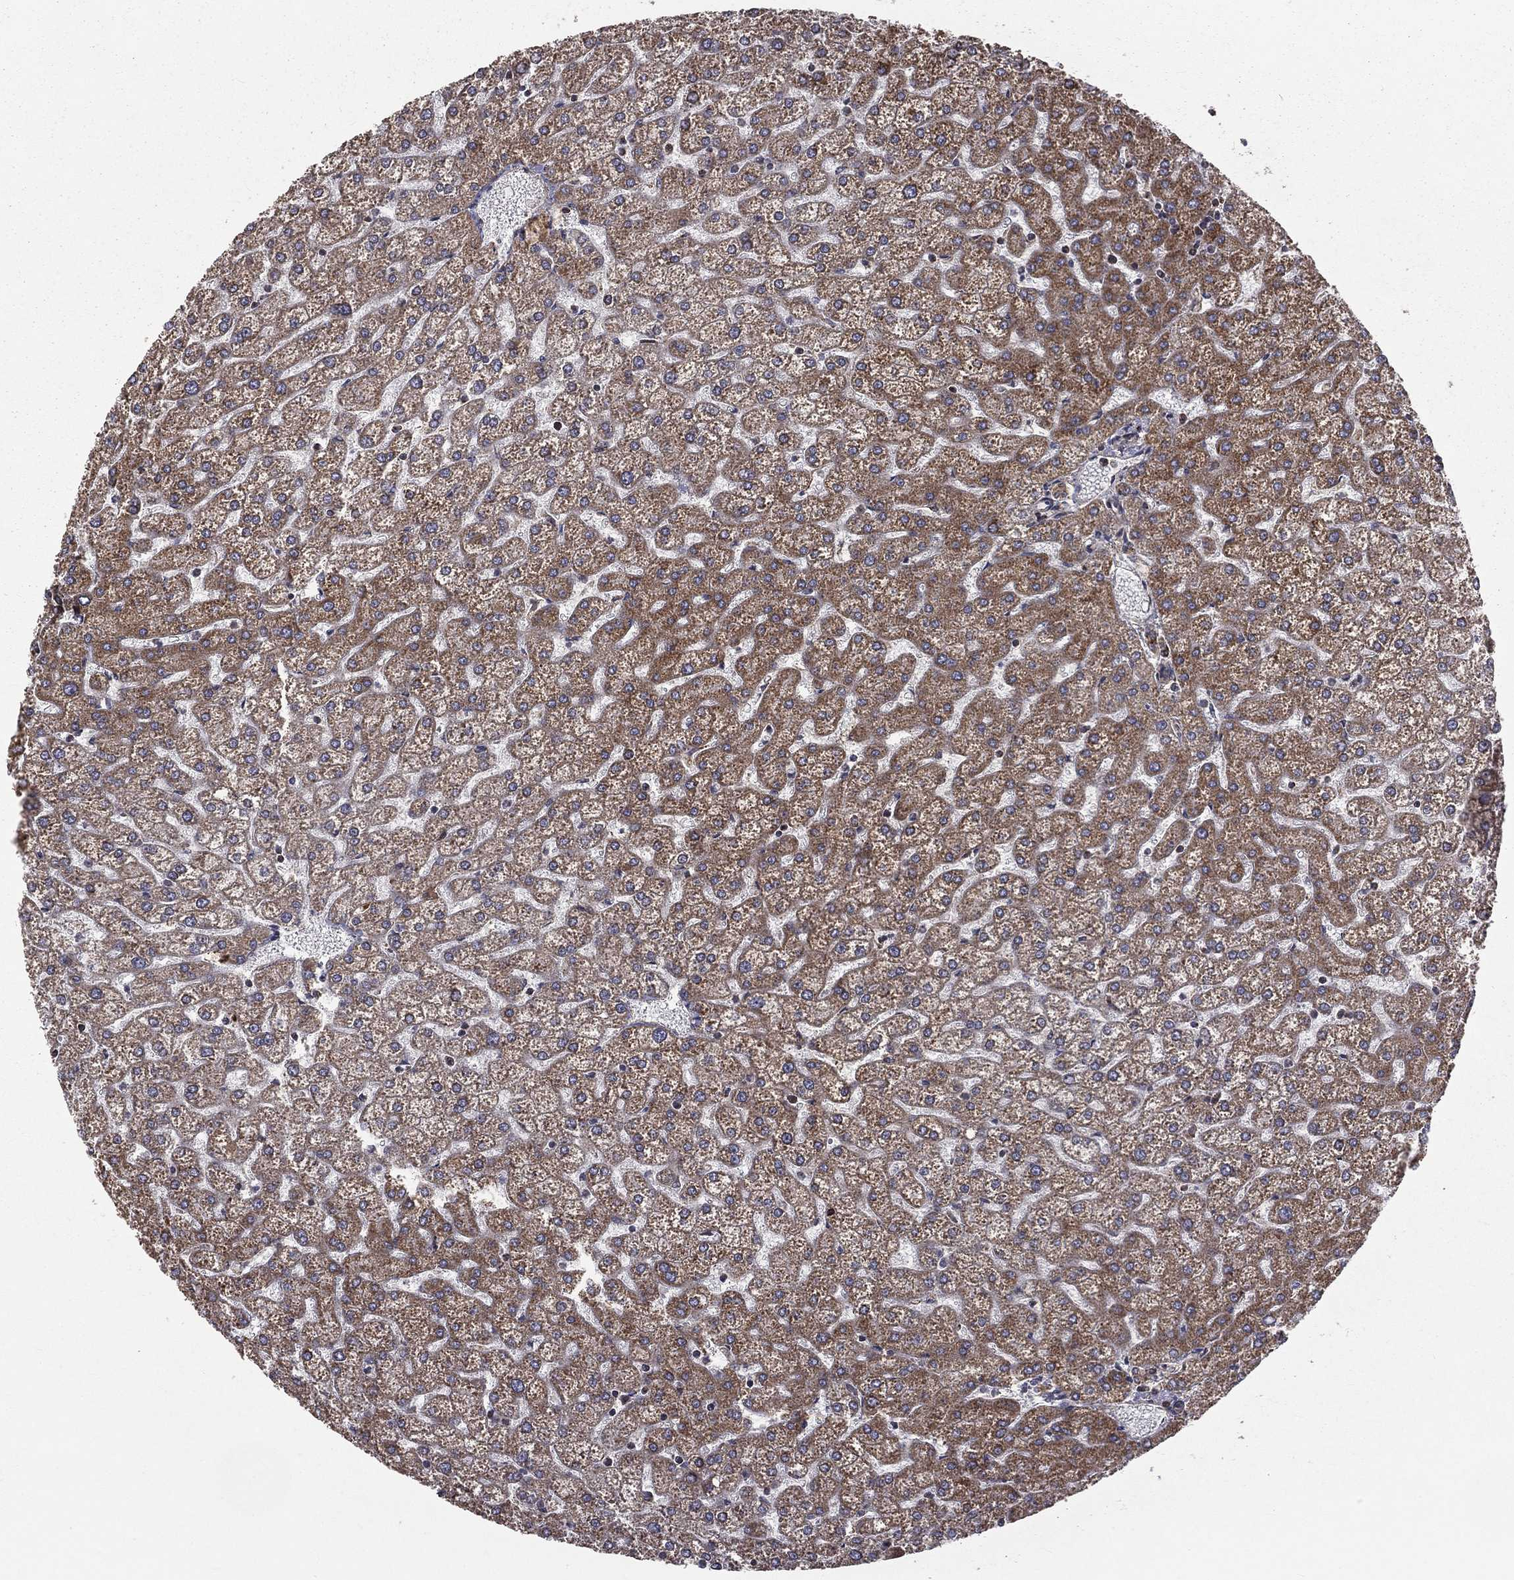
{"staining": {"intensity": "weak", "quantity": "25%-75%", "location": "cytoplasmic/membranous"}, "tissue": "liver", "cell_type": "Cholangiocytes", "image_type": "normal", "snomed": [{"axis": "morphology", "description": "Normal tissue, NOS"}, {"axis": "topography", "description": "Liver"}], "caption": "Immunohistochemistry (IHC) of normal liver shows low levels of weak cytoplasmic/membranous expression in about 25%-75% of cholangiocytes. (Stains: DAB (3,3'-diaminobenzidine) in brown, nuclei in blue, Microscopy: brightfield microscopy at high magnification).", "gene": "OLFML1", "patient": {"sex": "female", "age": 32}}